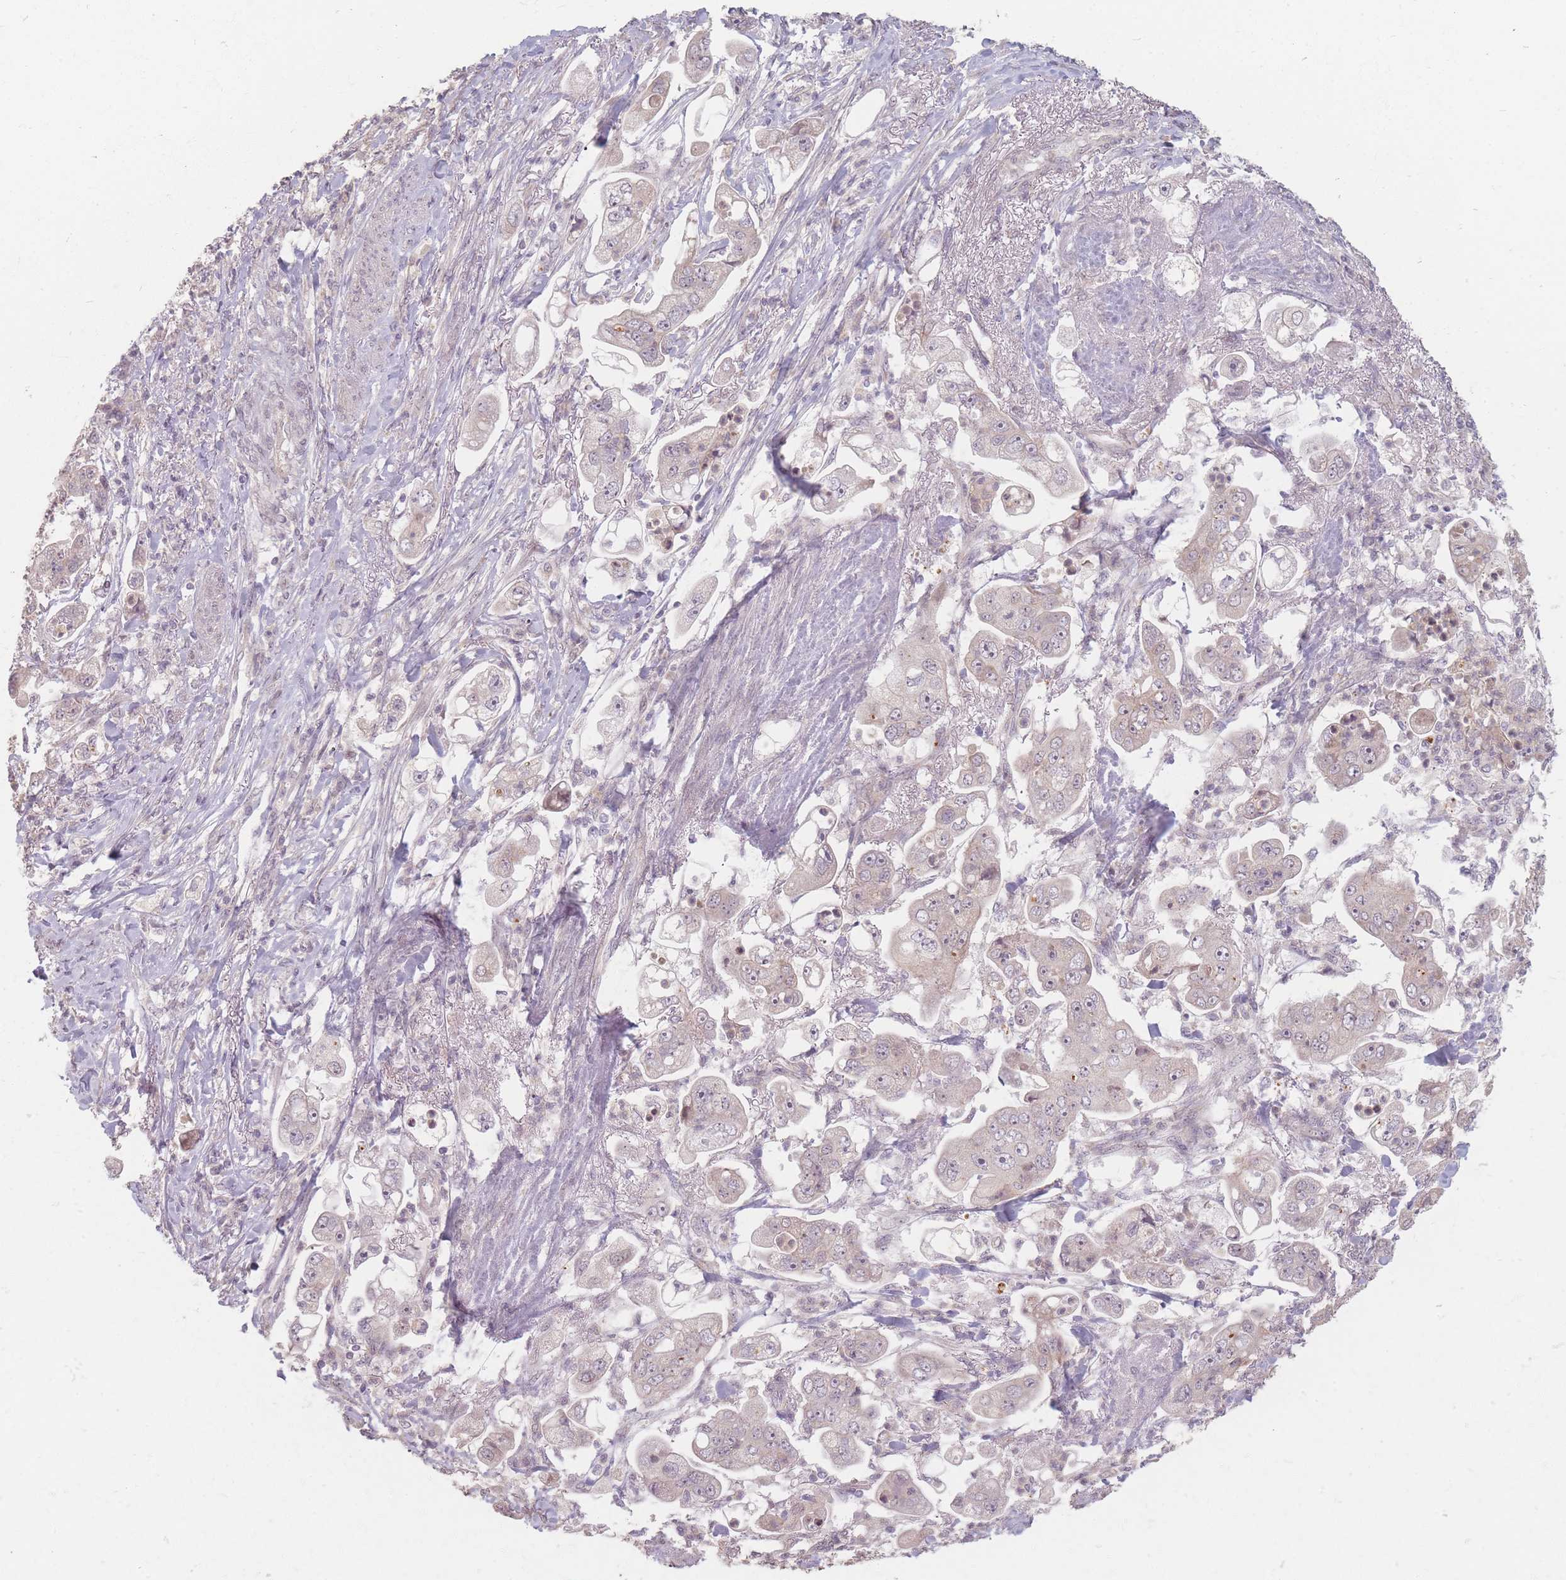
{"staining": {"intensity": "weak", "quantity": ">75%", "location": "cytoplasmic/membranous"}, "tissue": "stomach cancer", "cell_type": "Tumor cells", "image_type": "cancer", "snomed": [{"axis": "morphology", "description": "Adenocarcinoma, NOS"}, {"axis": "topography", "description": "Stomach"}], "caption": "Protein staining by immunohistochemistry (IHC) displays weak cytoplasmic/membranous staining in approximately >75% of tumor cells in stomach cancer.", "gene": "GABRA6", "patient": {"sex": "male", "age": 62}}